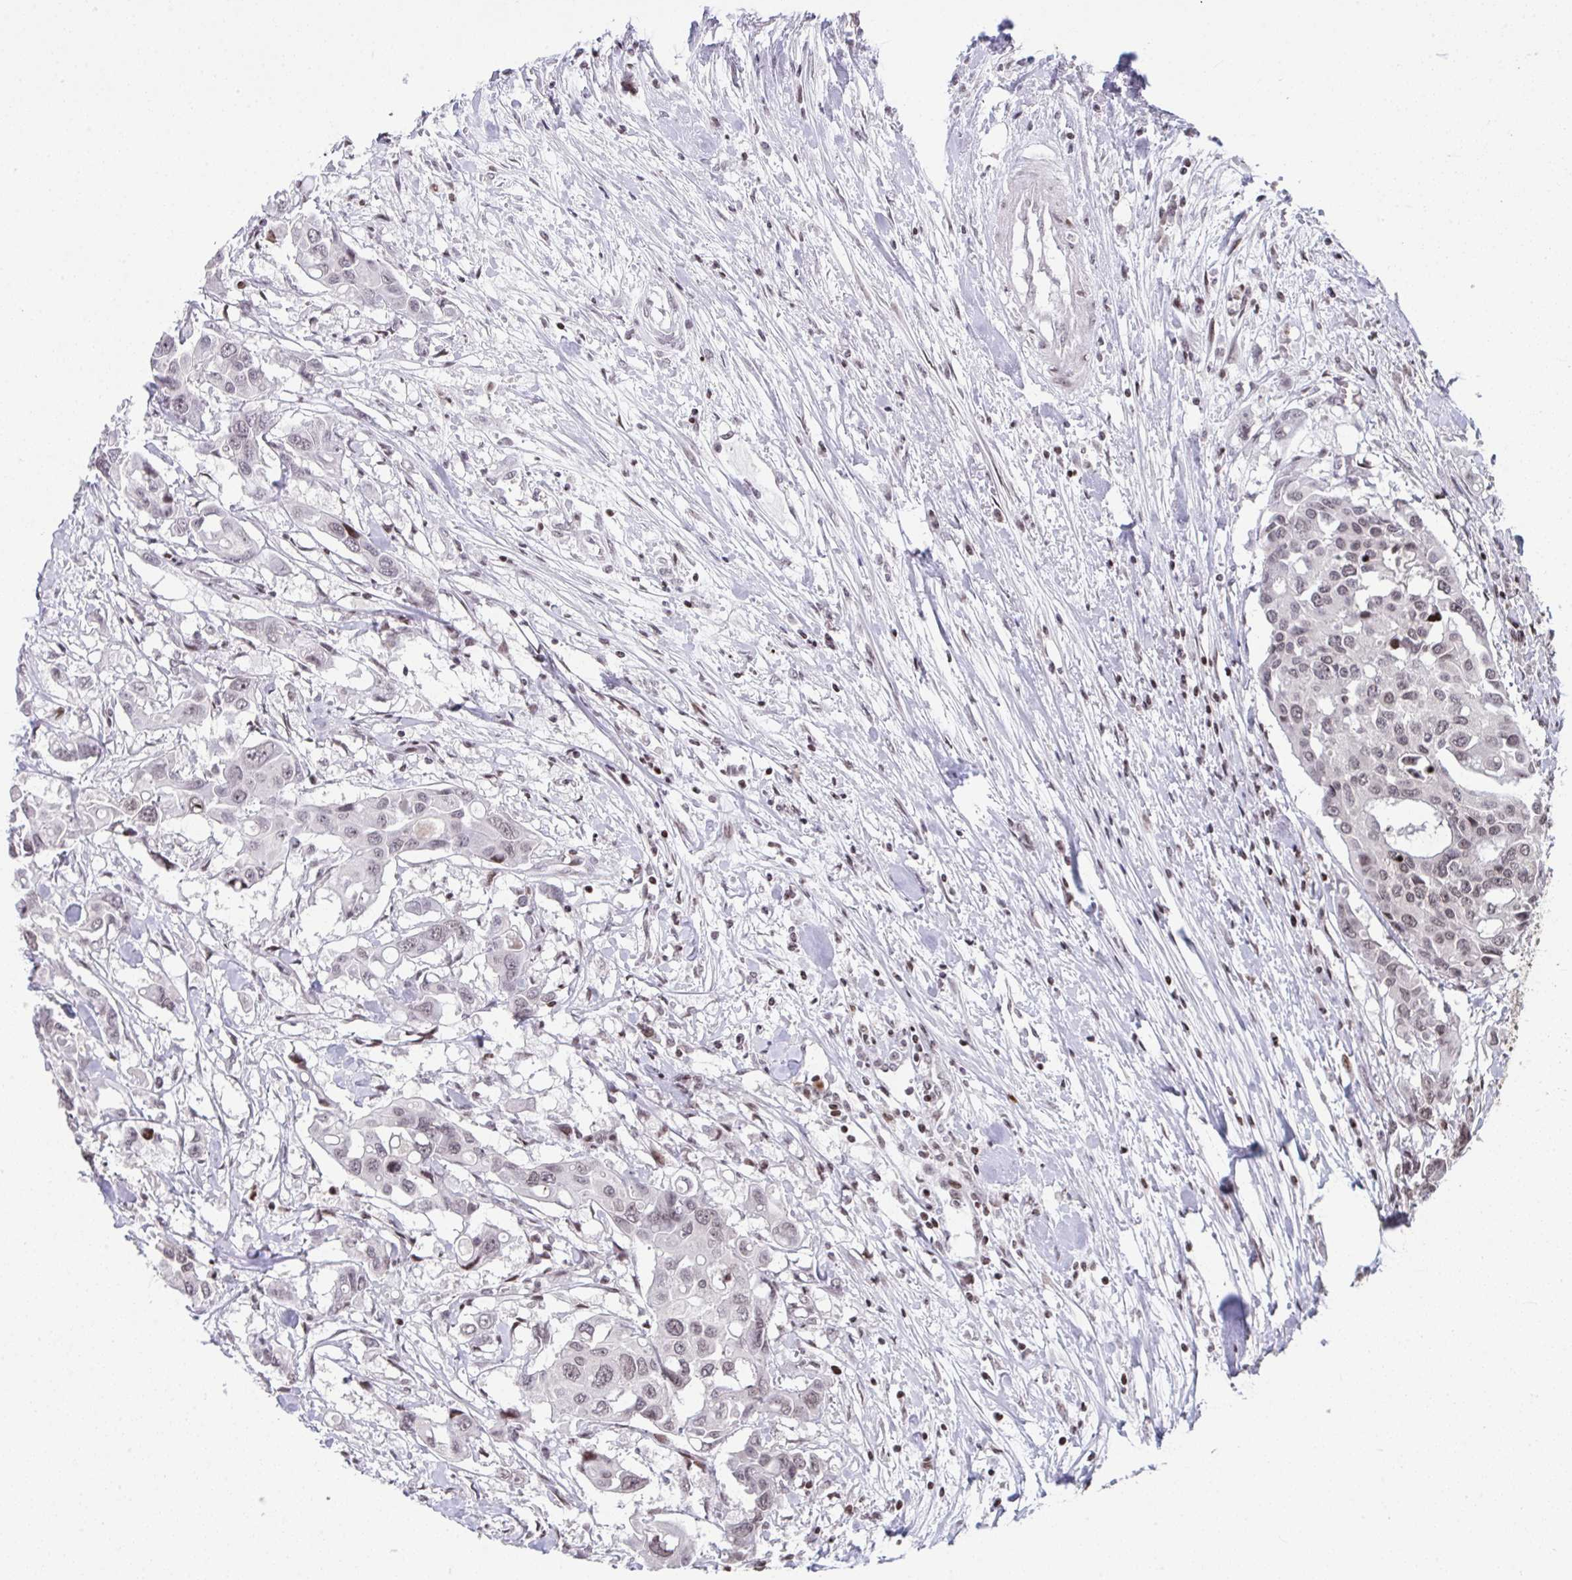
{"staining": {"intensity": "weak", "quantity": "25%-75%", "location": "nuclear"}, "tissue": "colorectal cancer", "cell_type": "Tumor cells", "image_type": "cancer", "snomed": [{"axis": "morphology", "description": "Adenocarcinoma, NOS"}, {"axis": "topography", "description": "Colon"}], "caption": "This is a photomicrograph of immunohistochemistry staining of colorectal adenocarcinoma, which shows weak staining in the nuclear of tumor cells.", "gene": "NIP7", "patient": {"sex": "male", "age": 77}}